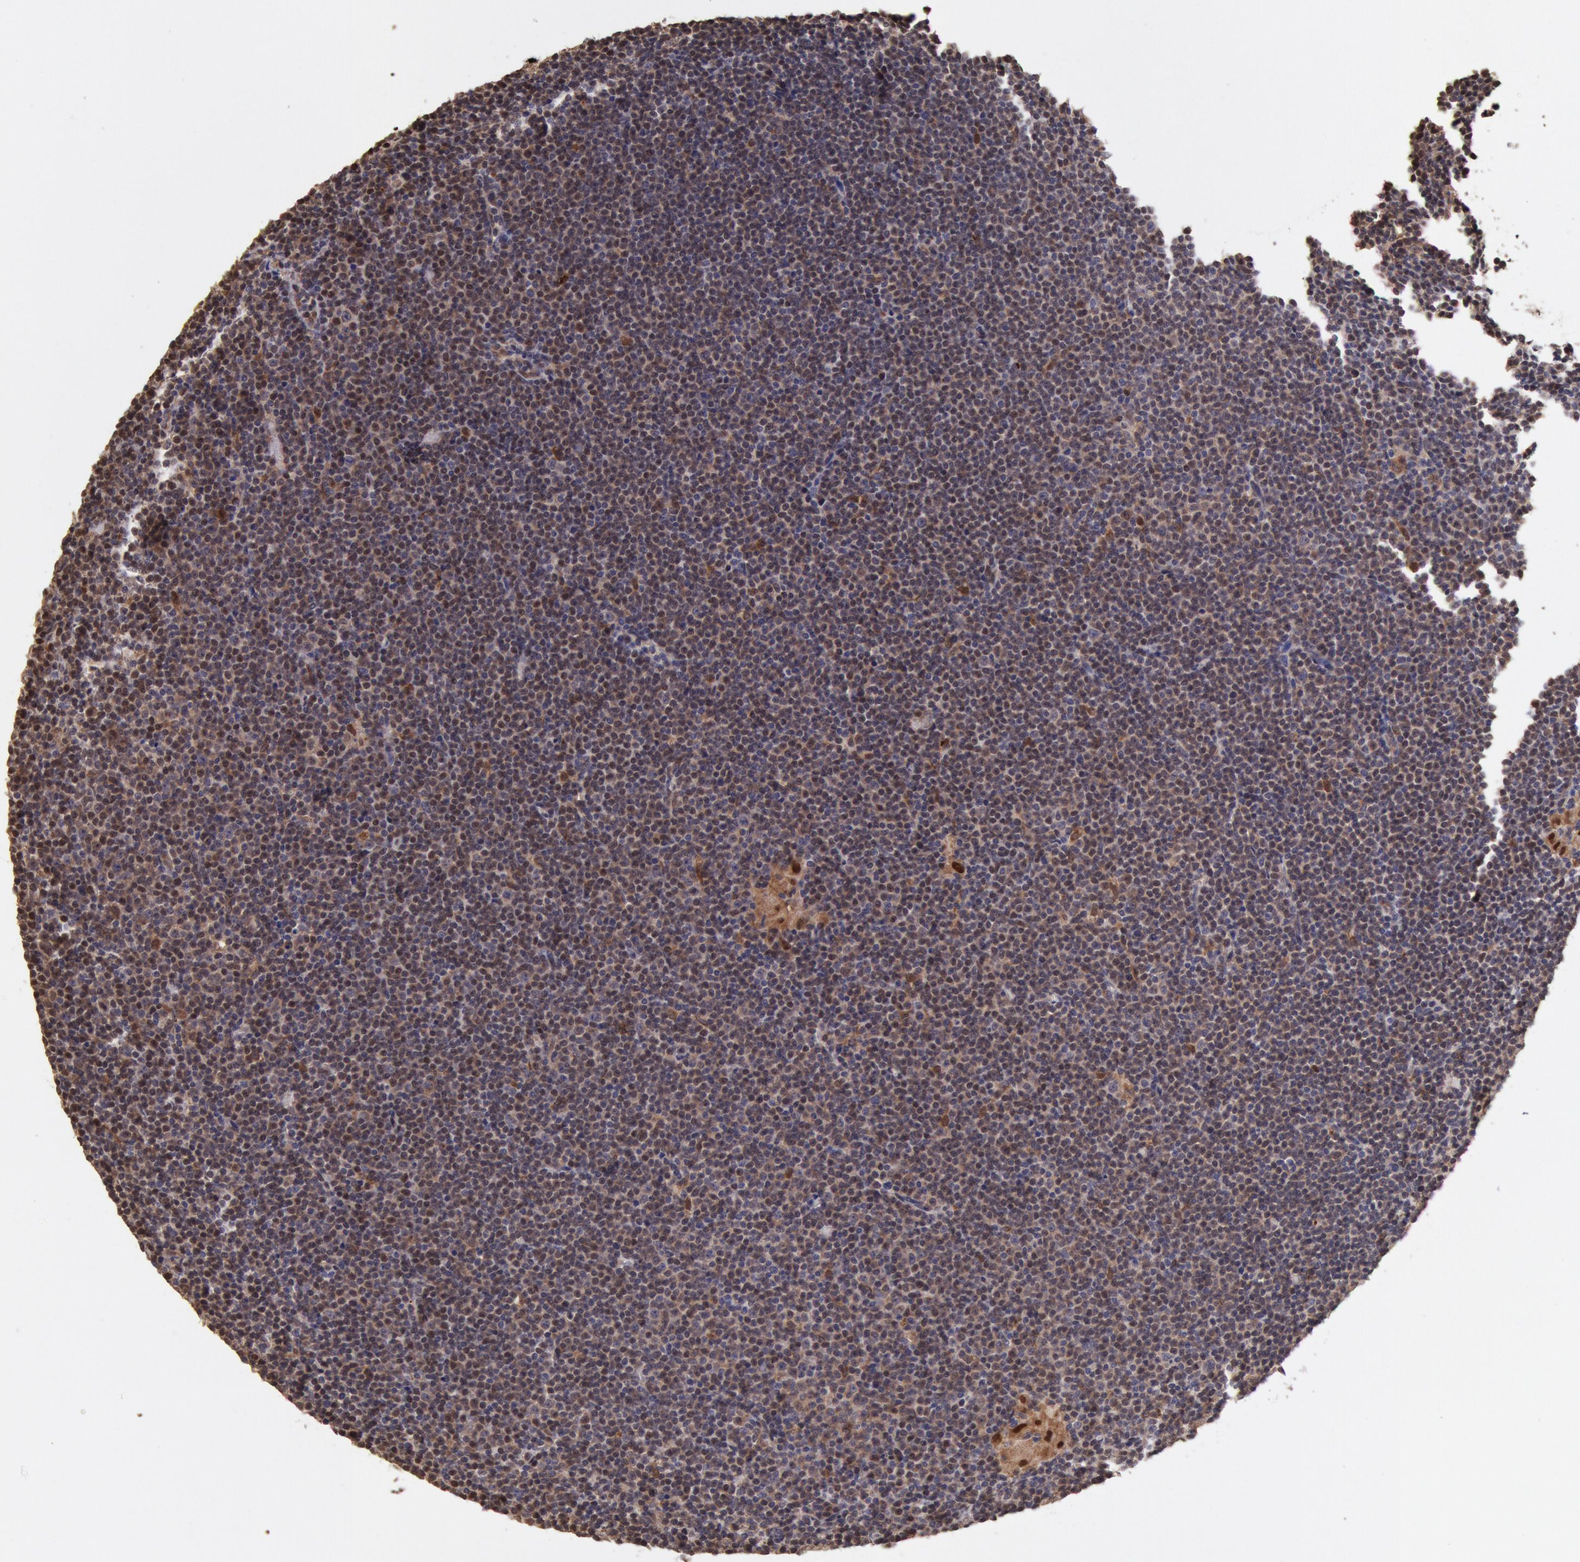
{"staining": {"intensity": "moderate", "quantity": ">75%", "location": "cytoplasmic/membranous,nuclear"}, "tissue": "lymphoma", "cell_type": "Tumor cells", "image_type": "cancer", "snomed": [{"axis": "morphology", "description": "Malignant lymphoma, non-Hodgkin's type, Low grade"}, {"axis": "topography", "description": "Lymph node"}], "caption": "Immunohistochemical staining of human lymphoma exhibits medium levels of moderate cytoplasmic/membranous and nuclear protein staining in approximately >75% of tumor cells.", "gene": "COMT", "patient": {"sex": "female", "age": 69}}